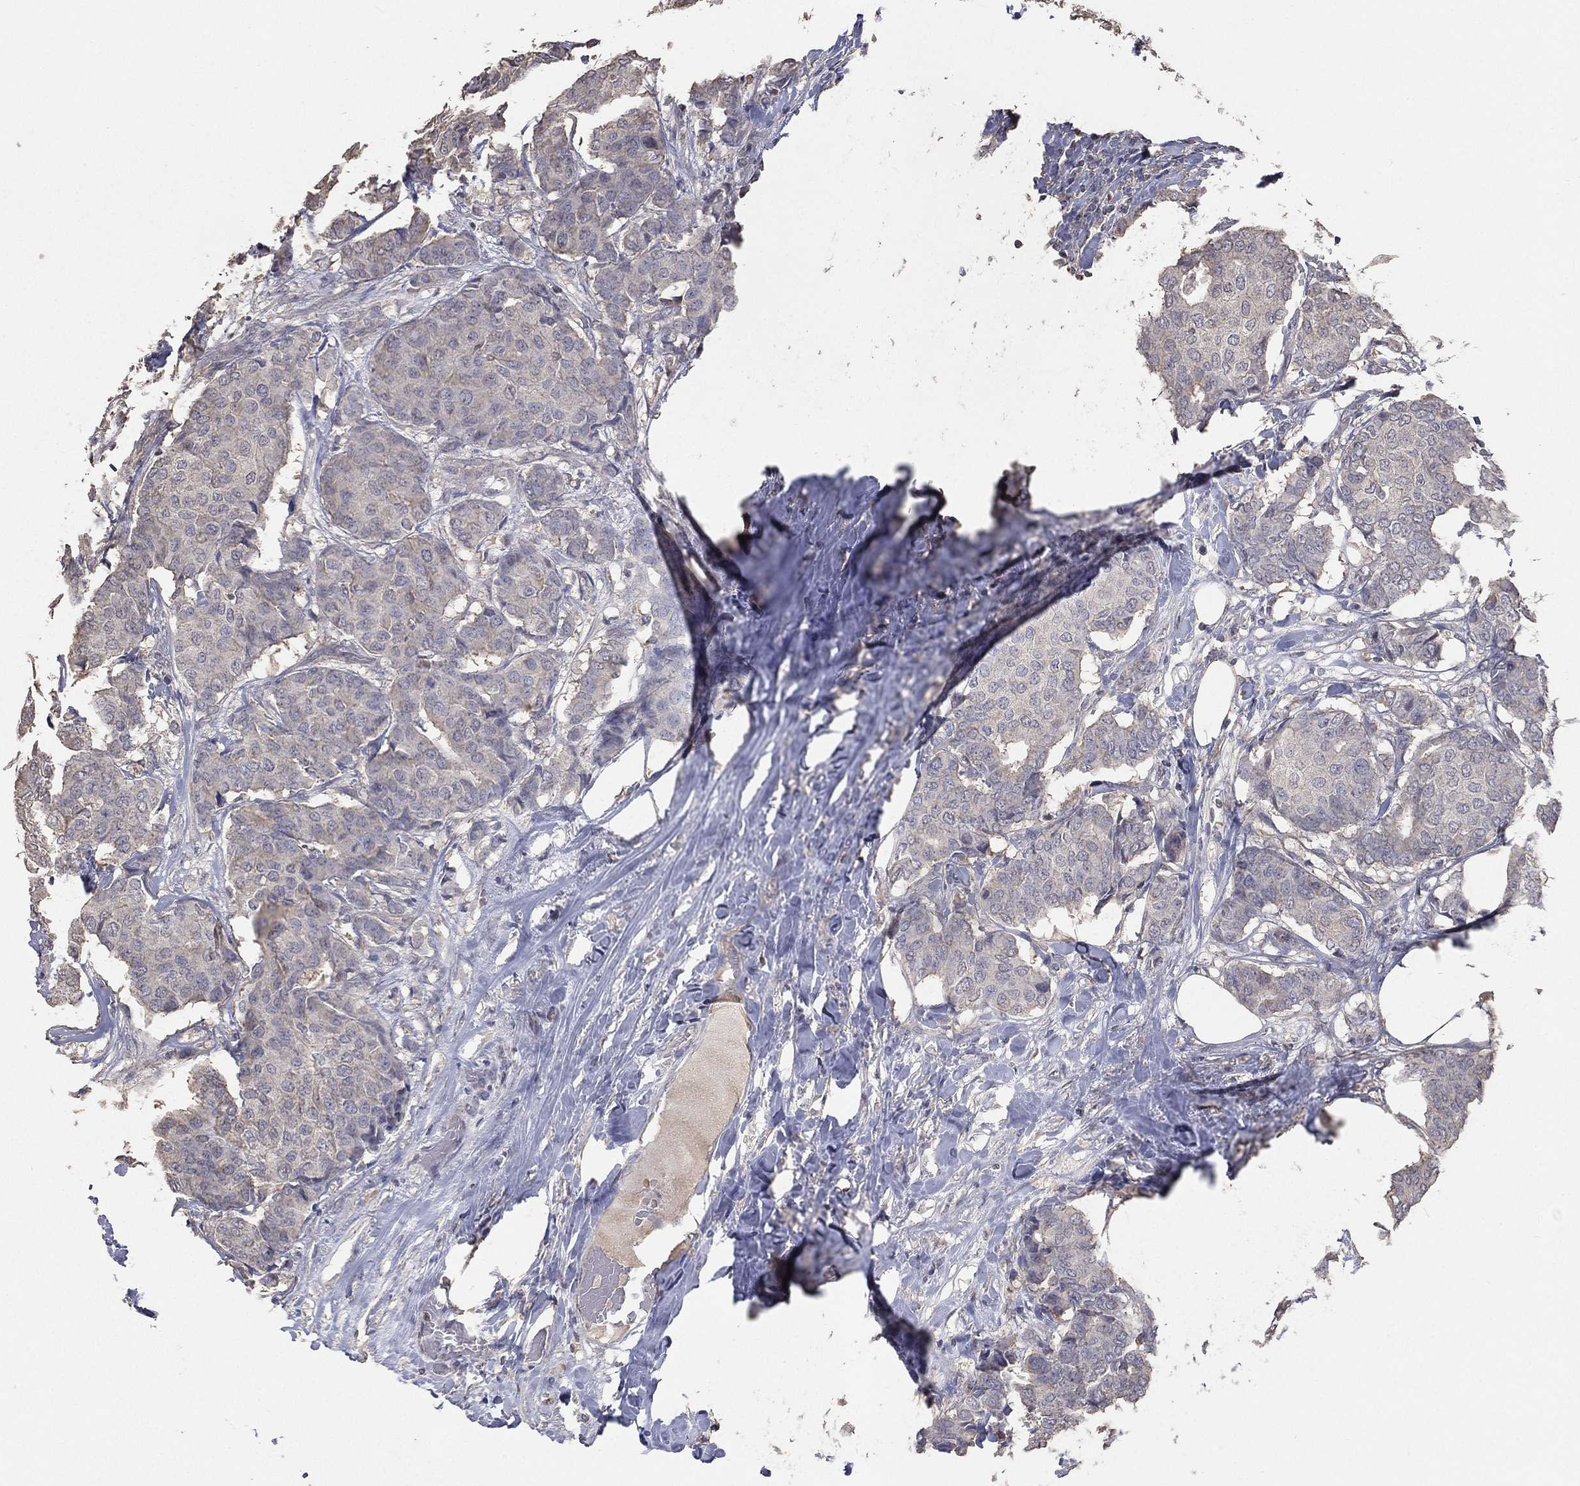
{"staining": {"intensity": "negative", "quantity": "none", "location": "none"}, "tissue": "breast cancer", "cell_type": "Tumor cells", "image_type": "cancer", "snomed": [{"axis": "morphology", "description": "Duct carcinoma"}, {"axis": "topography", "description": "Breast"}], "caption": "DAB immunohistochemical staining of infiltrating ductal carcinoma (breast) demonstrates no significant staining in tumor cells.", "gene": "SNAP25", "patient": {"sex": "female", "age": 75}}